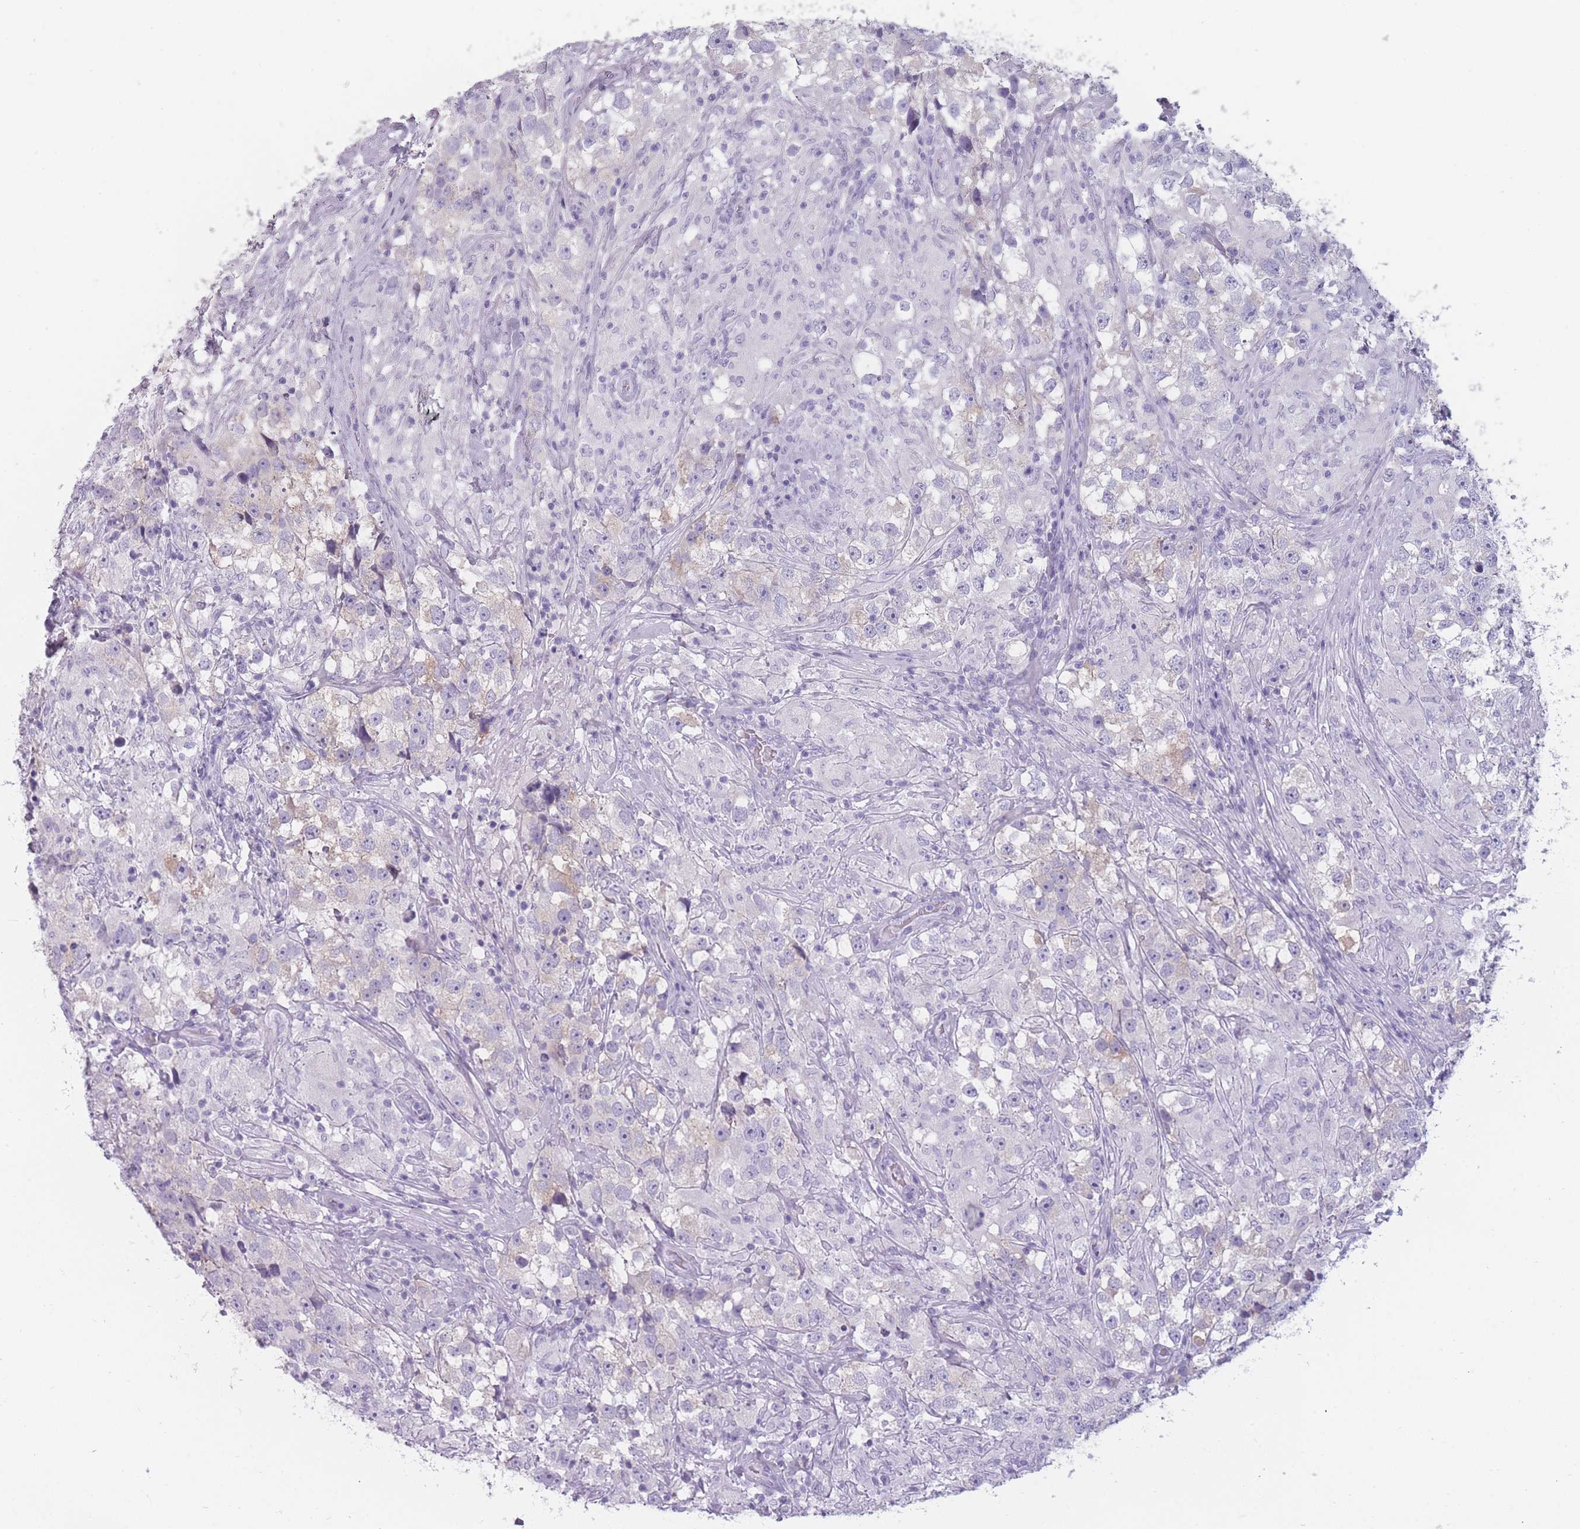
{"staining": {"intensity": "negative", "quantity": "none", "location": "none"}, "tissue": "testis cancer", "cell_type": "Tumor cells", "image_type": "cancer", "snomed": [{"axis": "morphology", "description": "Seminoma, NOS"}, {"axis": "topography", "description": "Testis"}], "caption": "The IHC photomicrograph has no significant expression in tumor cells of seminoma (testis) tissue. (DAB (3,3'-diaminobenzidine) immunohistochemistry (IHC) with hematoxylin counter stain).", "gene": "PPFIA3", "patient": {"sex": "male", "age": 46}}